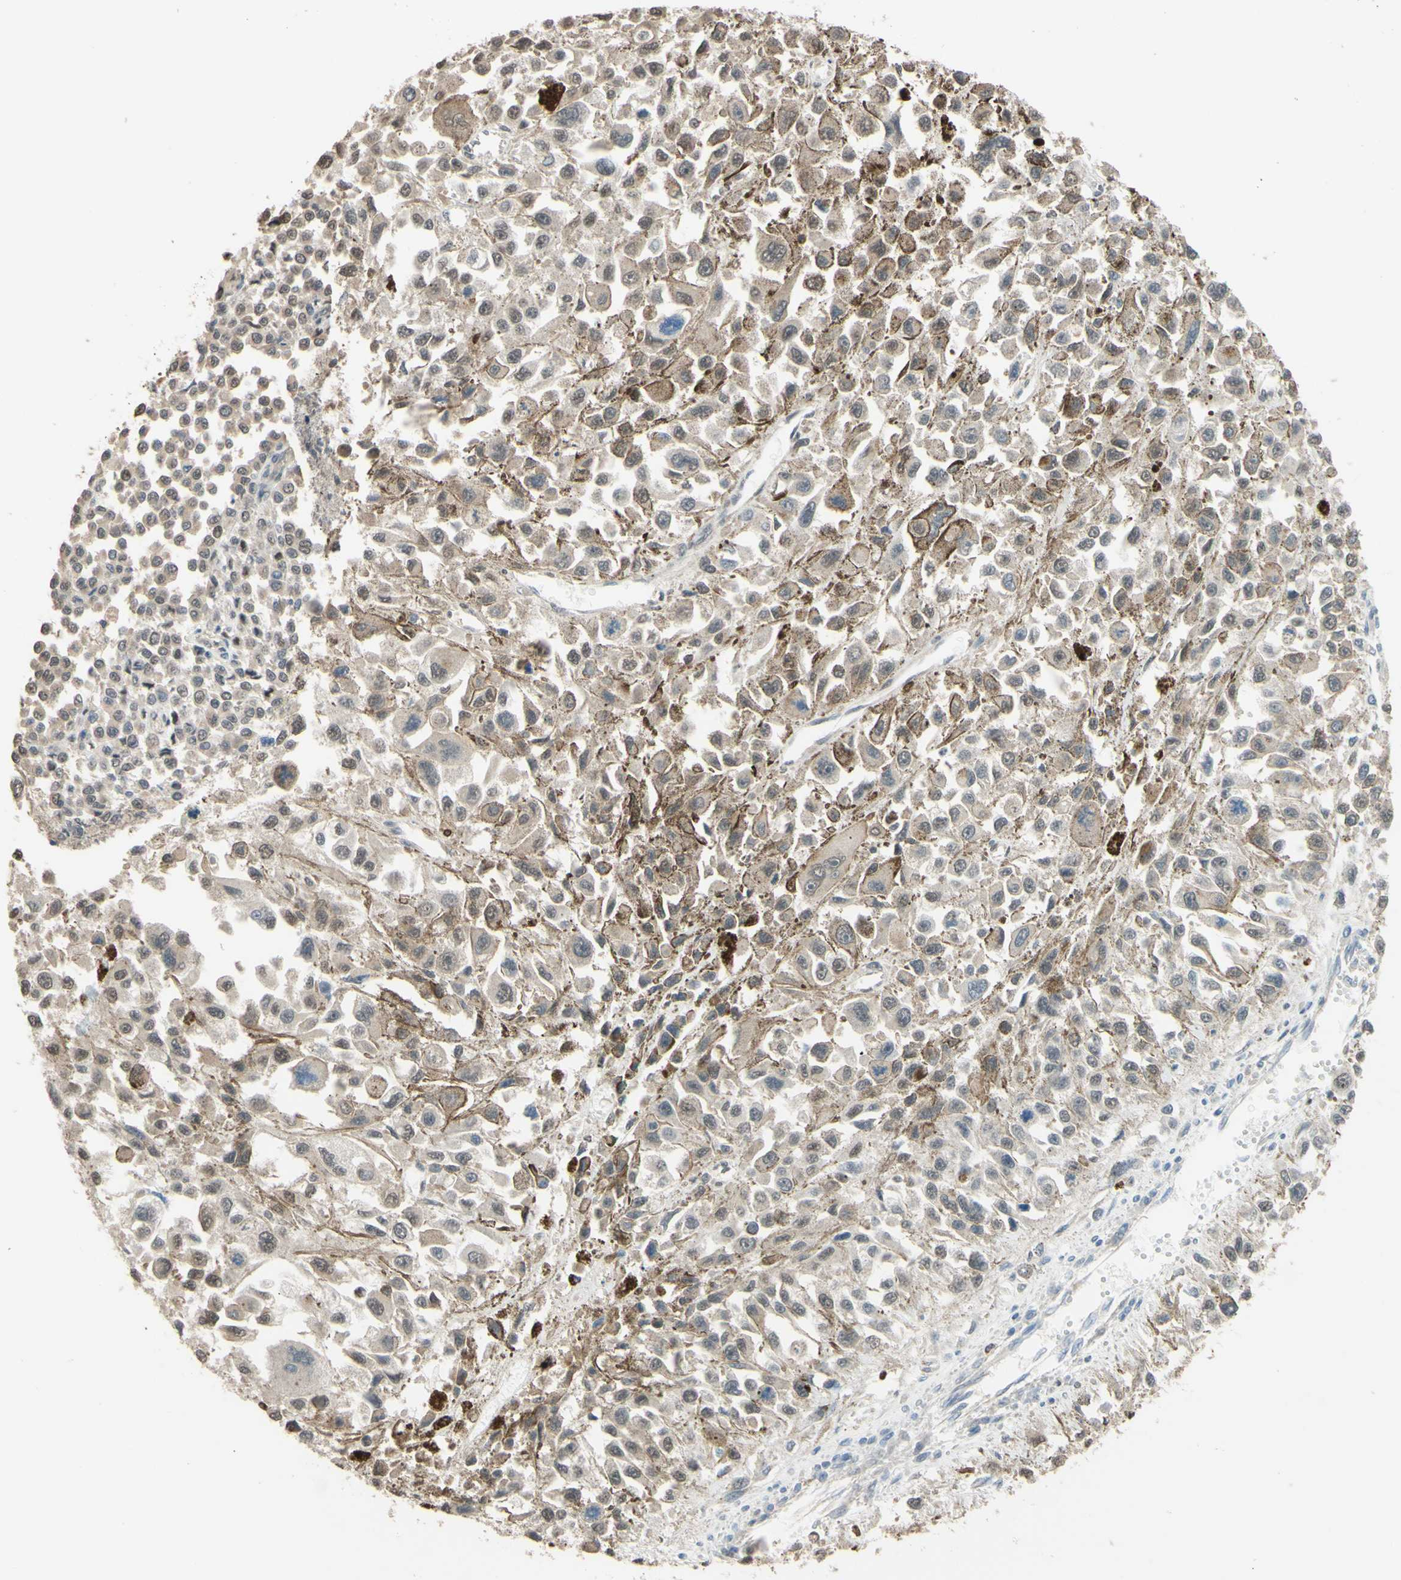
{"staining": {"intensity": "weak", "quantity": "25%-75%", "location": "cytoplasmic/membranous"}, "tissue": "melanoma", "cell_type": "Tumor cells", "image_type": "cancer", "snomed": [{"axis": "morphology", "description": "Malignant melanoma, Metastatic site"}, {"axis": "topography", "description": "Lymph node"}], "caption": "Tumor cells reveal low levels of weak cytoplasmic/membranous staining in about 25%-75% of cells in malignant melanoma (metastatic site). The staining was performed using DAB (3,3'-diaminobenzidine), with brown indicating positive protein expression. Nuclei are stained blue with hematoxylin.", "gene": "SMIM19", "patient": {"sex": "male", "age": 59}}